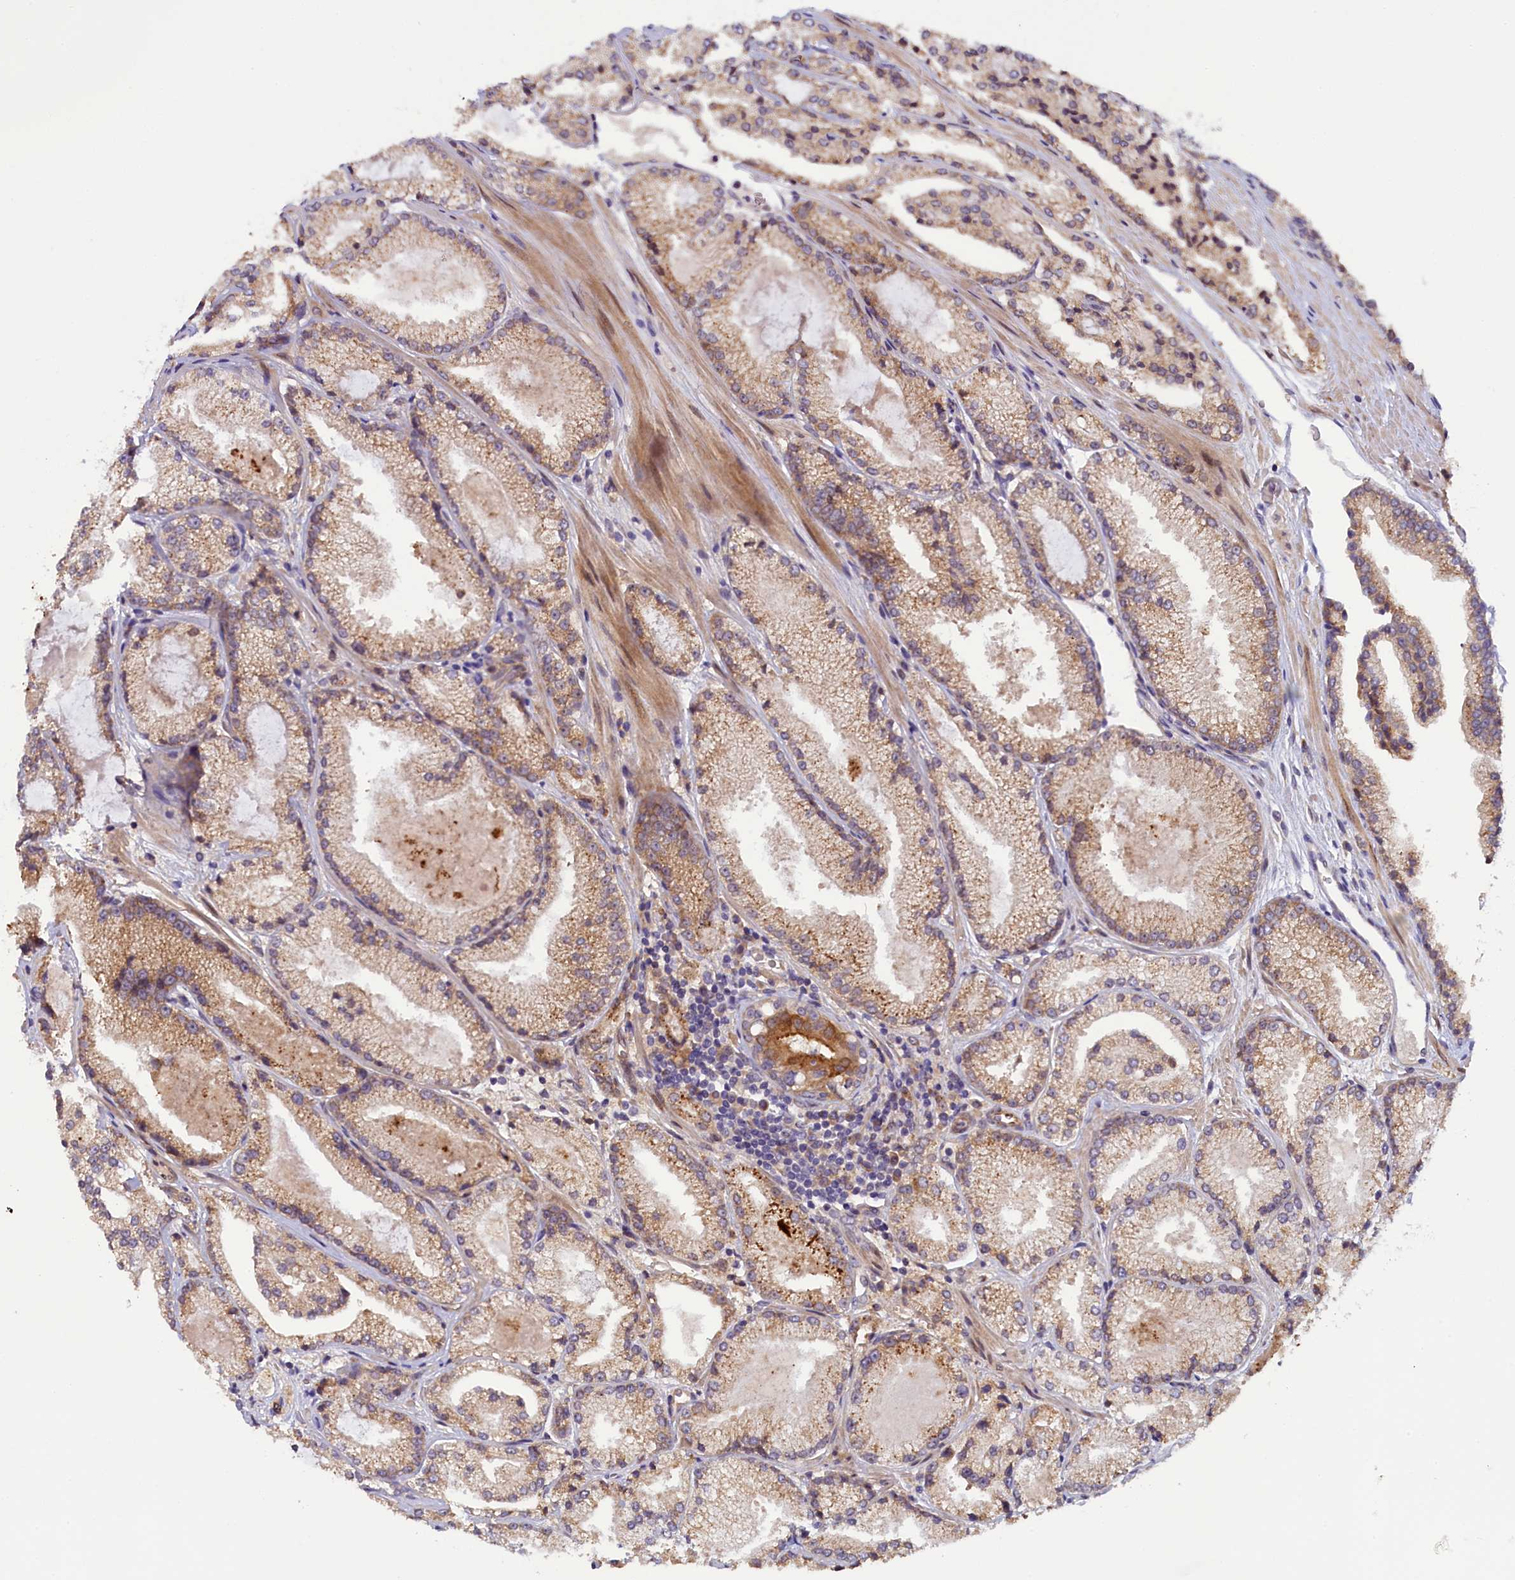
{"staining": {"intensity": "weak", "quantity": ">75%", "location": "cytoplasmic/membranous"}, "tissue": "prostate cancer", "cell_type": "Tumor cells", "image_type": "cancer", "snomed": [{"axis": "morphology", "description": "Adenocarcinoma, High grade"}, {"axis": "topography", "description": "Prostate"}], "caption": "IHC of human prostate cancer reveals low levels of weak cytoplasmic/membranous staining in about >75% of tumor cells.", "gene": "CCDC9B", "patient": {"sex": "male", "age": 73}}